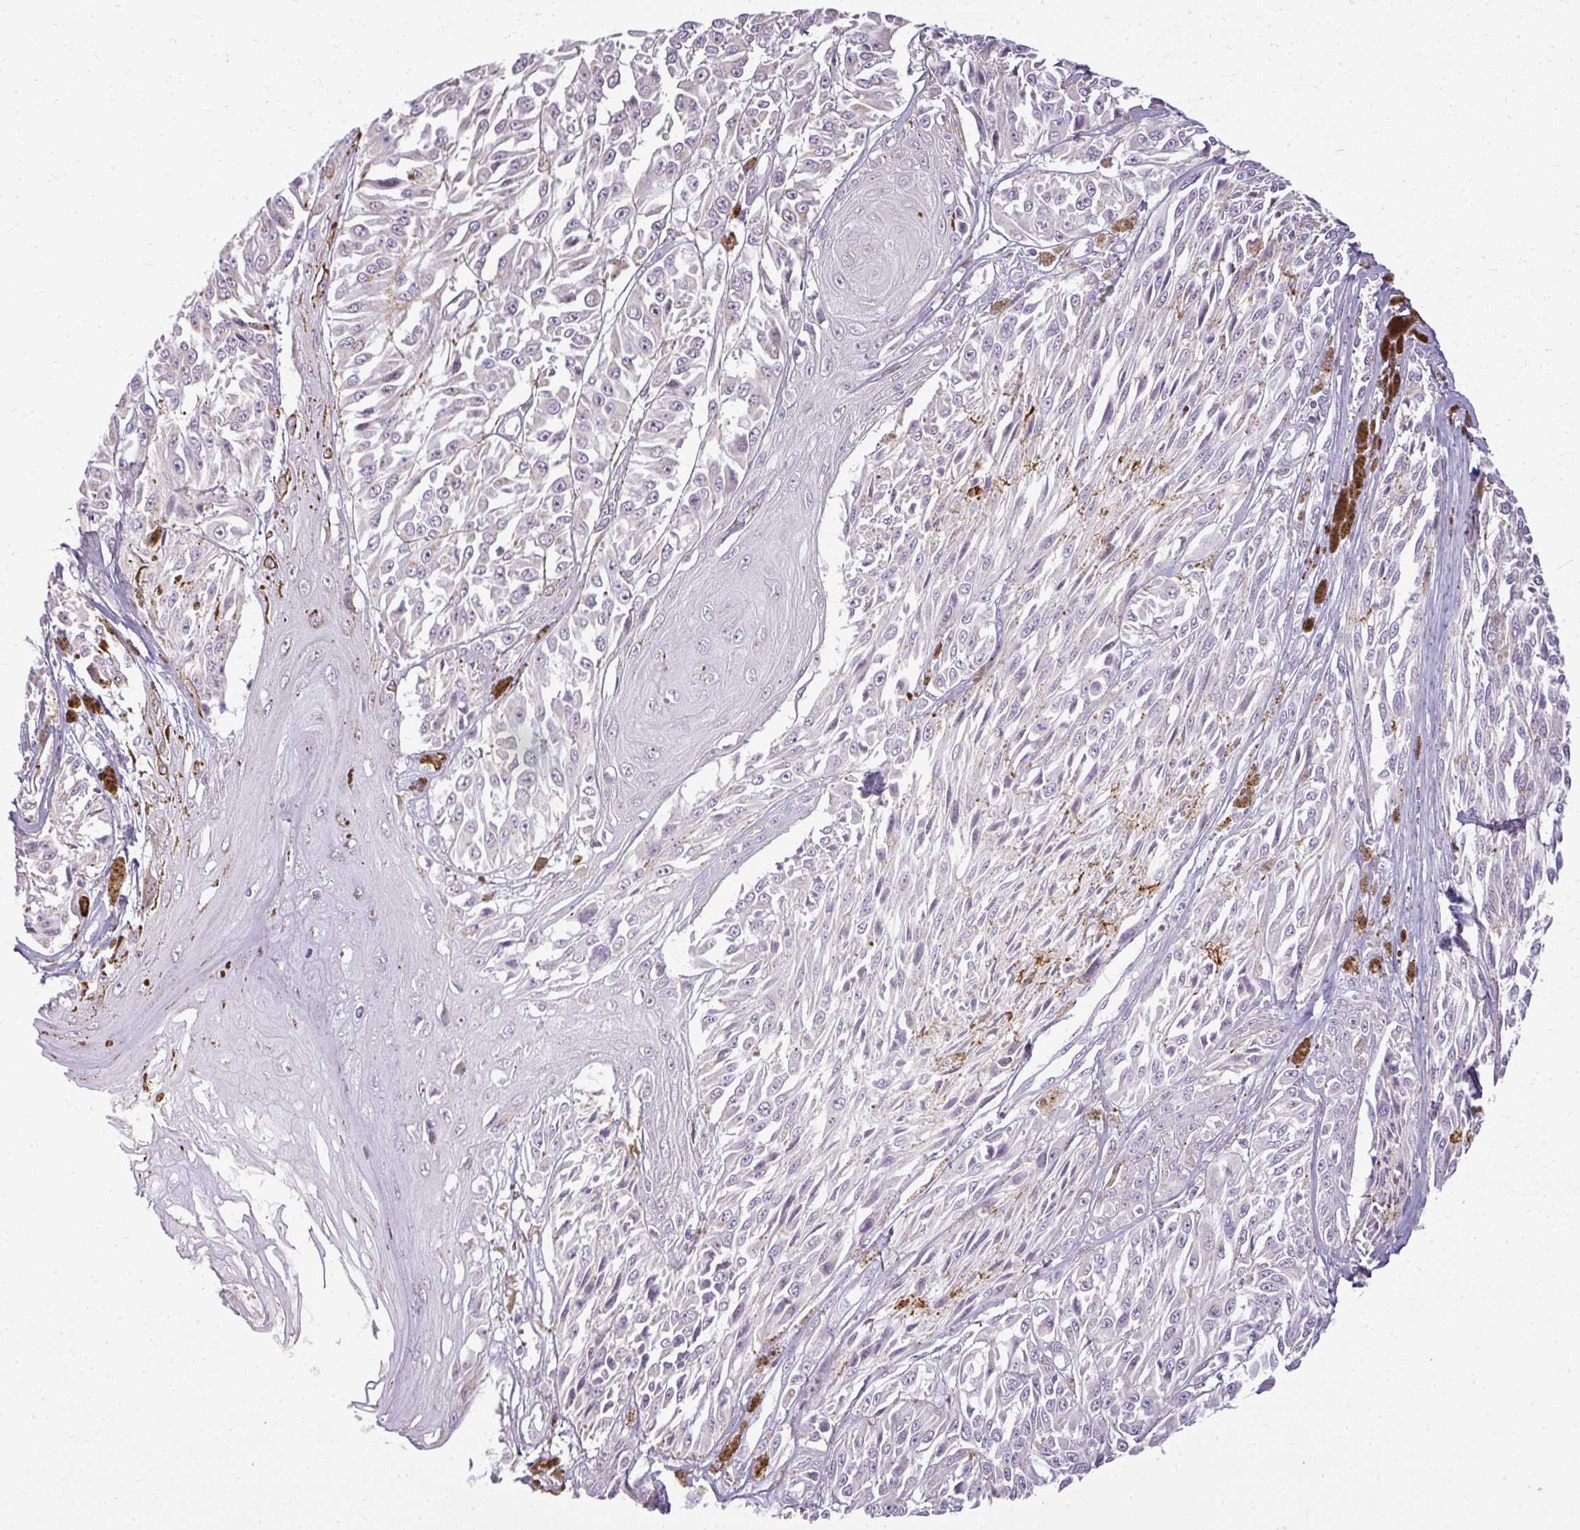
{"staining": {"intensity": "negative", "quantity": "none", "location": "none"}, "tissue": "melanoma", "cell_type": "Tumor cells", "image_type": "cancer", "snomed": [{"axis": "morphology", "description": "Malignant melanoma, NOS"}, {"axis": "topography", "description": "Skin"}], "caption": "Photomicrograph shows no significant protein expression in tumor cells of melanoma. The staining was performed using DAB to visualize the protein expression in brown, while the nuclei were stained in blue with hematoxylin (Magnification: 20x).", "gene": "ZFYVE26", "patient": {"sex": "male", "age": 94}}